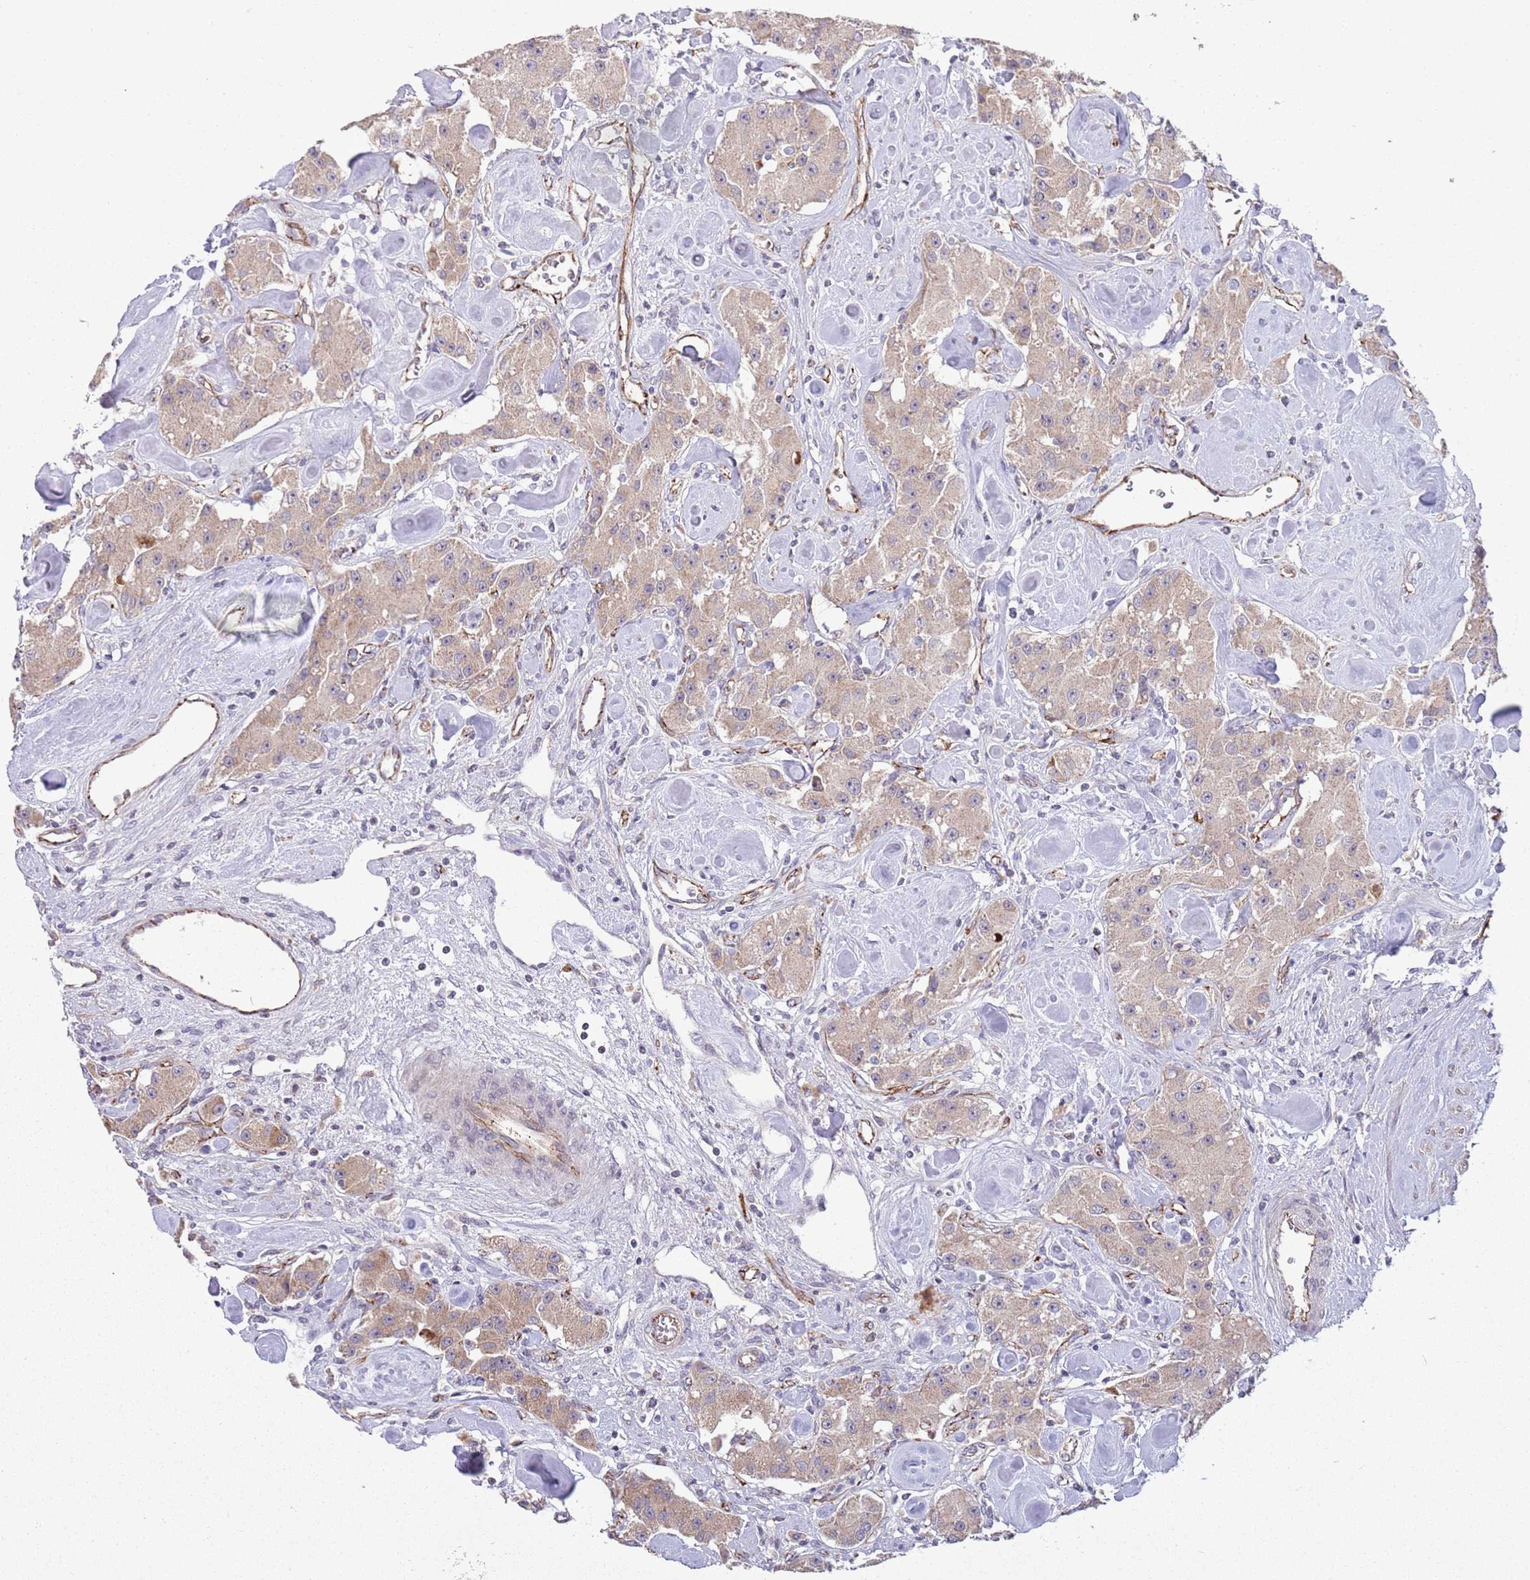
{"staining": {"intensity": "weak", "quantity": ">75%", "location": "cytoplasmic/membranous"}, "tissue": "carcinoid", "cell_type": "Tumor cells", "image_type": "cancer", "snomed": [{"axis": "morphology", "description": "Carcinoid, malignant, NOS"}, {"axis": "topography", "description": "Pancreas"}], "caption": "Immunohistochemistry photomicrograph of neoplastic tissue: human malignant carcinoid stained using immunohistochemistry (IHC) demonstrates low levels of weak protein expression localized specifically in the cytoplasmic/membranous of tumor cells, appearing as a cytoplasmic/membranous brown color.", "gene": "DPP10", "patient": {"sex": "male", "age": 41}}